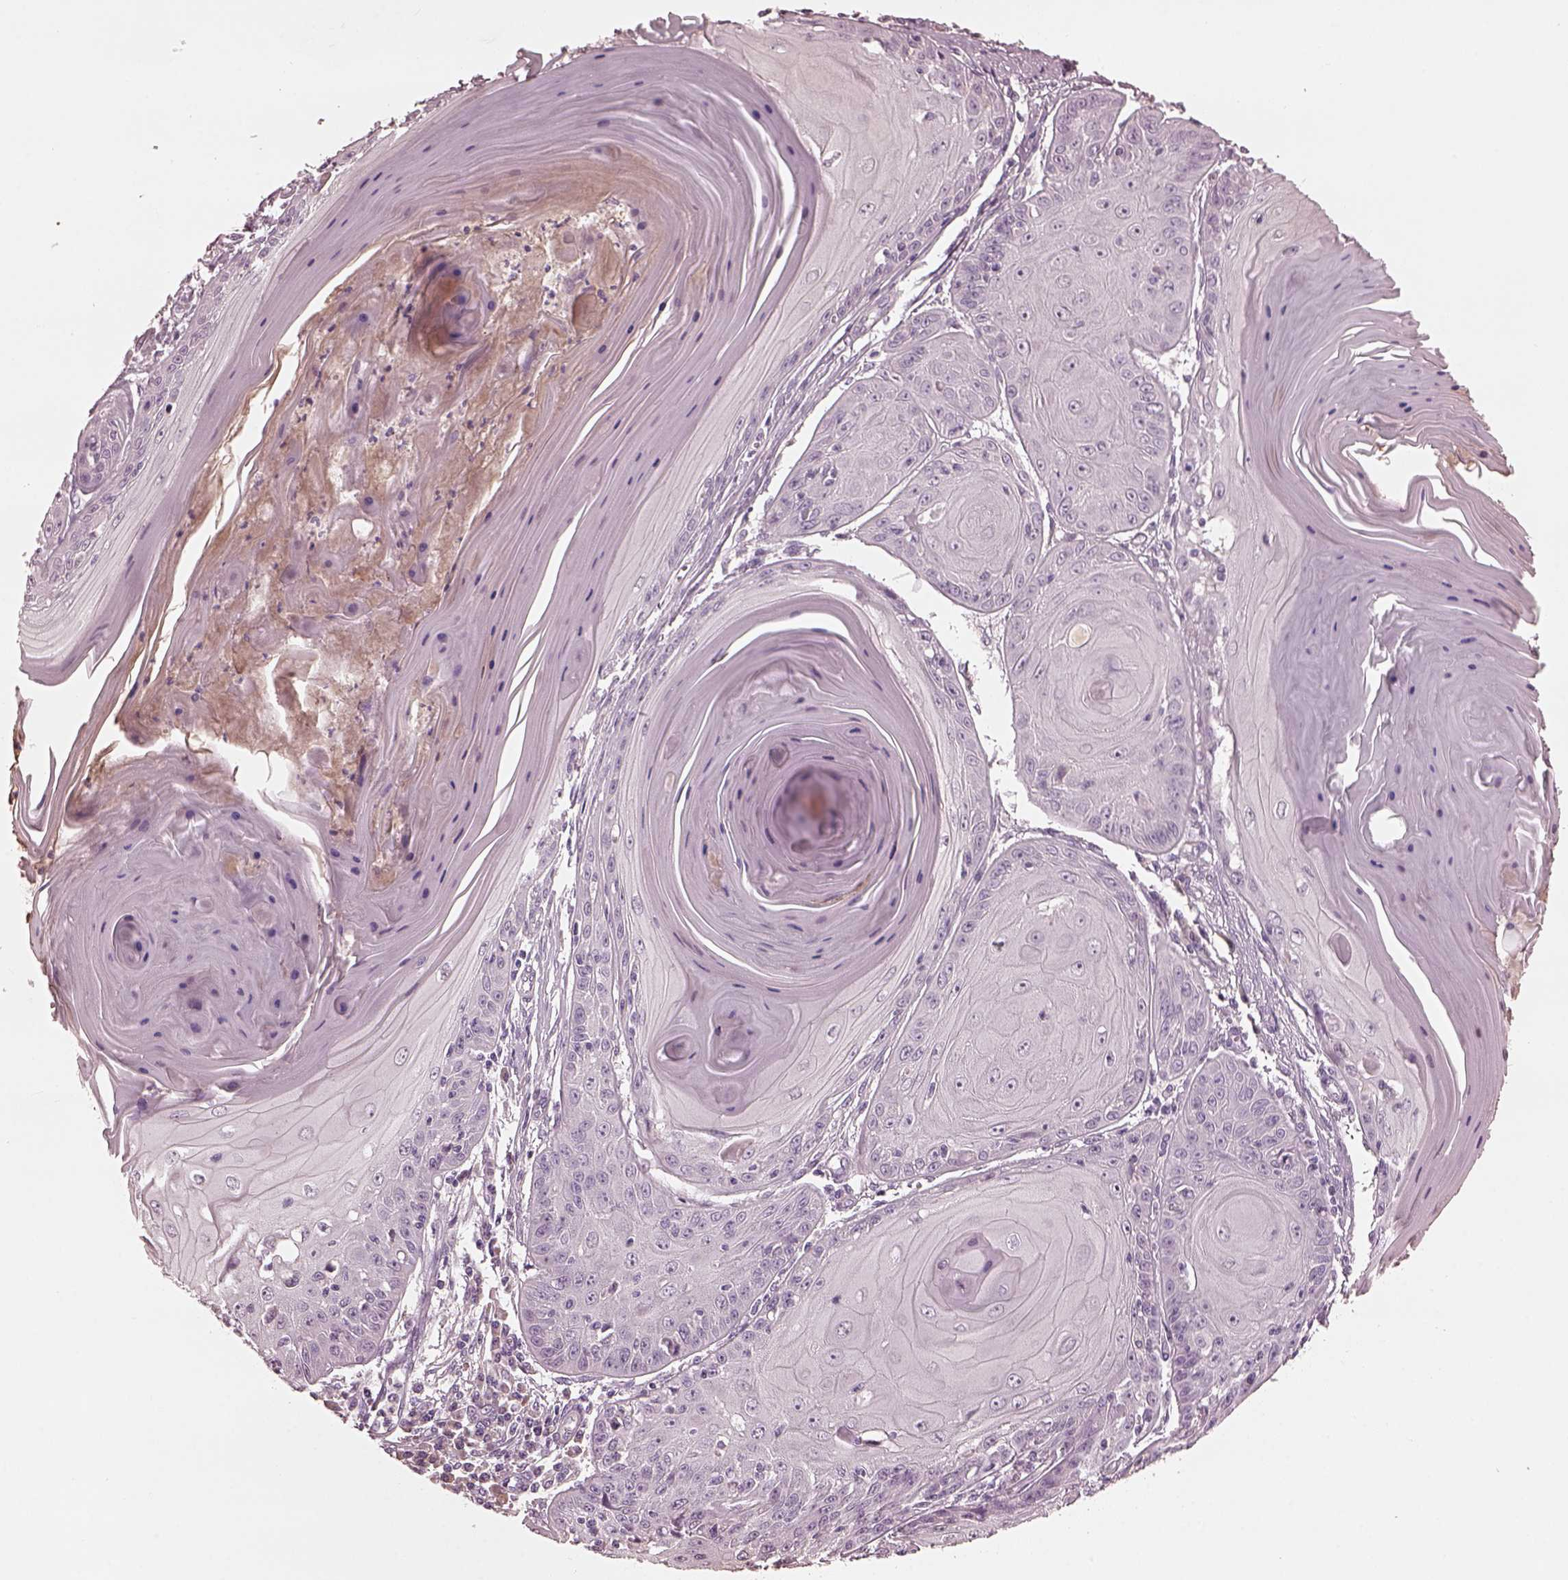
{"staining": {"intensity": "negative", "quantity": "none", "location": "none"}, "tissue": "skin cancer", "cell_type": "Tumor cells", "image_type": "cancer", "snomed": [{"axis": "morphology", "description": "Squamous cell carcinoma, NOS"}, {"axis": "topography", "description": "Skin"}, {"axis": "topography", "description": "Vulva"}], "caption": "IHC of skin cancer (squamous cell carcinoma) exhibits no positivity in tumor cells.", "gene": "OPTC", "patient": {"sex": "female", "age": 85}}